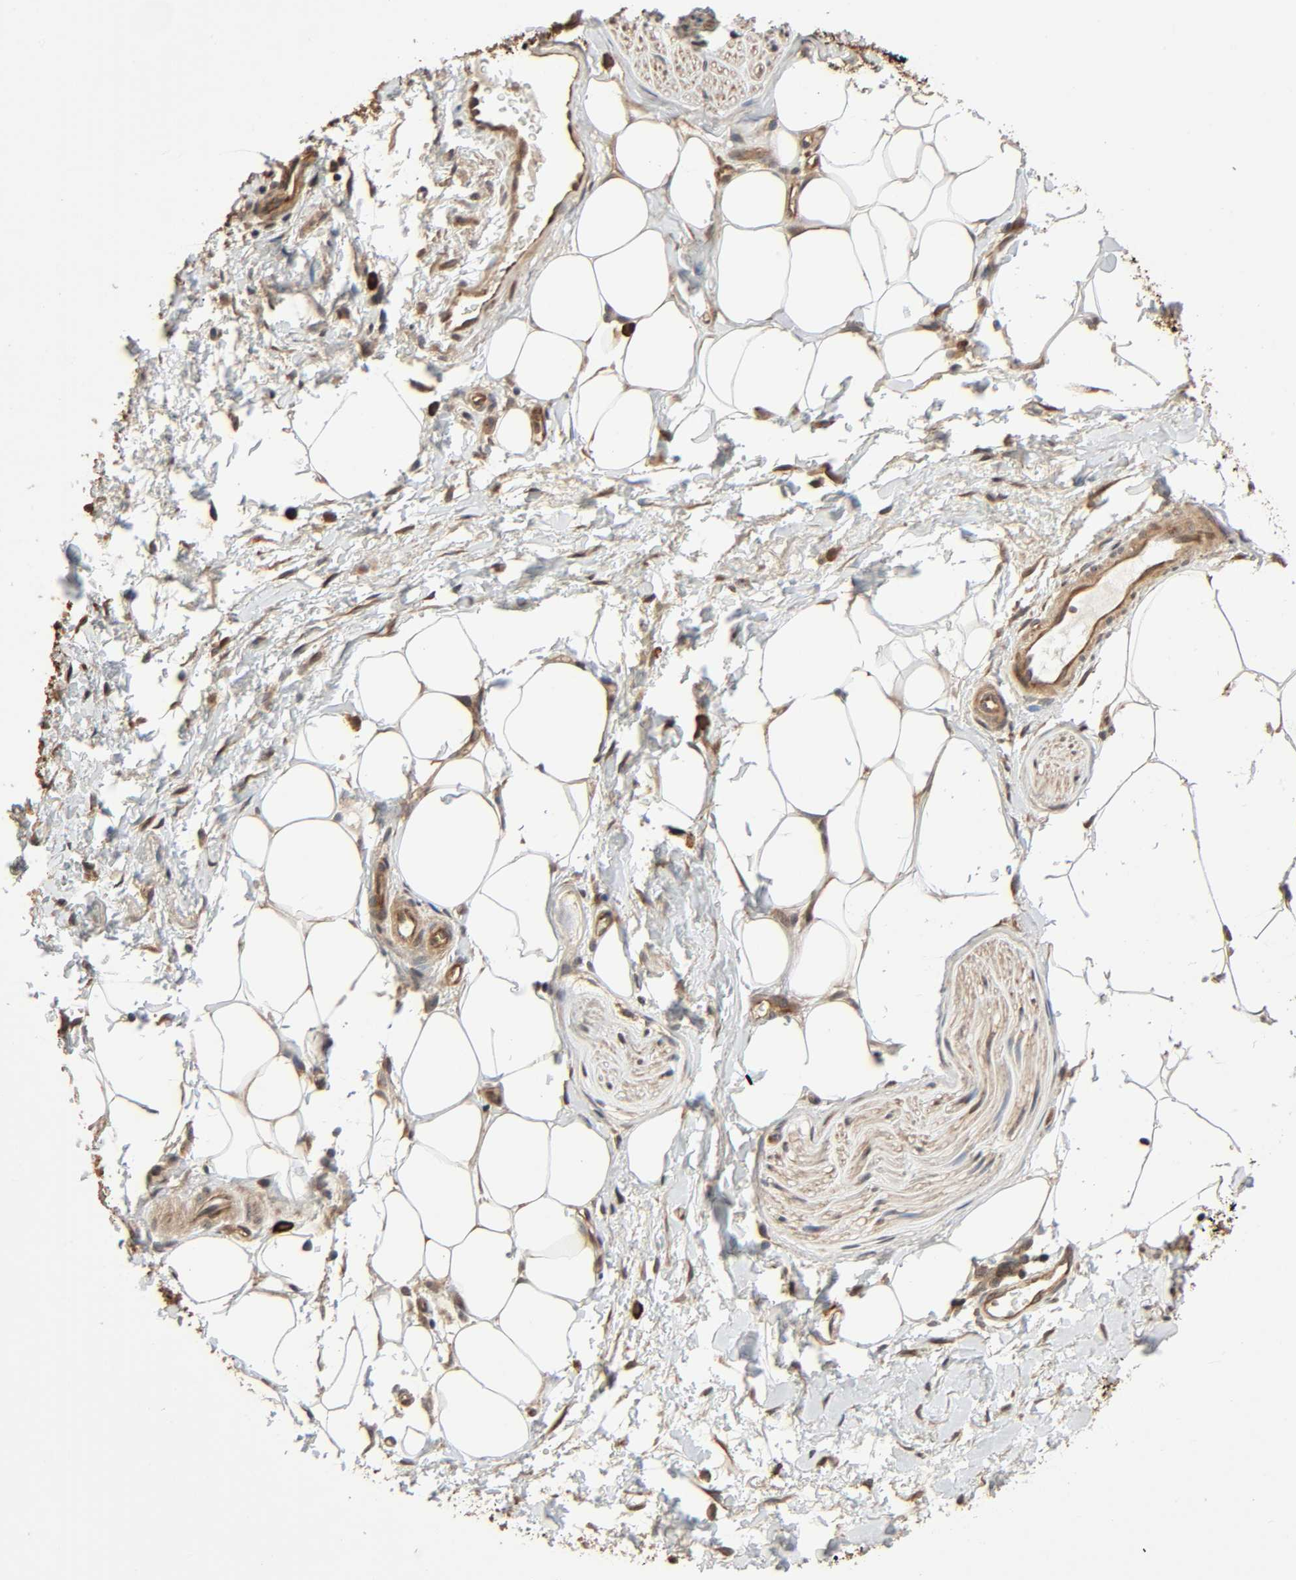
{"staining": {"intensity": "moderate", "quantity": ">75%", "location": "cytoplasmic/membranous"}, "tissue": "adipose tissue", "cell_type": "Adipocytes", "image_type": "normal", "snomed": [{"axis": "morphology", "description": "Normal tissue, NOS"}, {"axis": "topography", "description": "Soft tissue"}, {"axis": "topography", "description": "Peripheral nerve tissue"}], "caption": "Adipose tissue stained with DAB immunohistochemistry reveals medium levels of moderate cytoplasmic/membranous positivity in approximately >75% of adipocytes.", "gene": "PPP2R1B", "patient": {"sex": "female", "age": 71}}